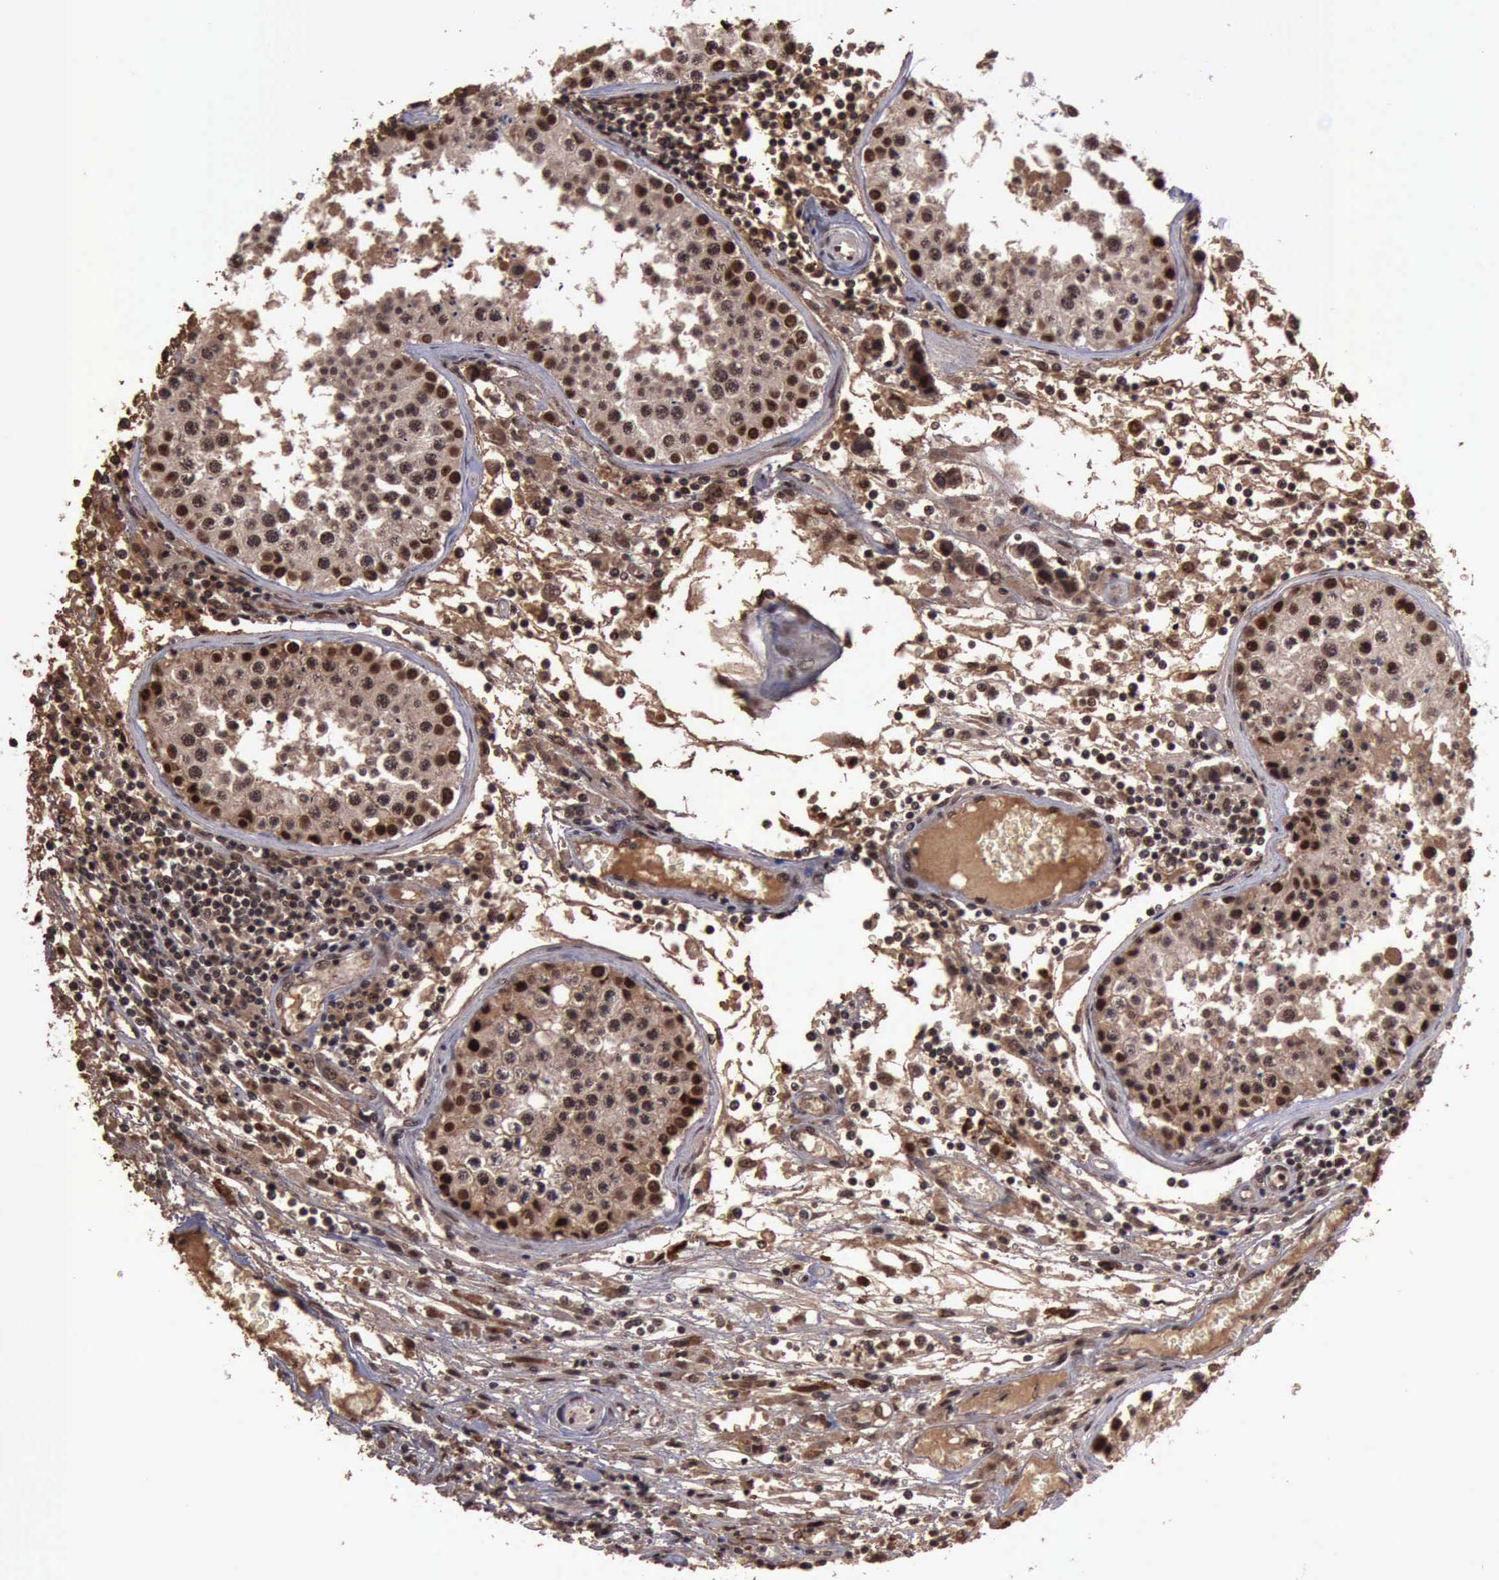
{"staining": {"intensity": "strong", "quantity": ">75%", "location": "cytoplasmic/membranous,nuclear"}, "tissue": "testis cancer", "cell_type": "Tumor cells", "image_type": "cancer", "snomed": [{"axis": "morphology", "description": "Carcinoma, Embryonal, NOS"}, {"axis": "topography", "description": "Testis"}], "caption": "Testis cancer stained with a brown dye shows strong cytoplasmic/membranous and nuclear positive staining in approximately >75% of tumor cells.", "gene": "TRMT2A", "patient": {"sex": "male", "age": 31}}